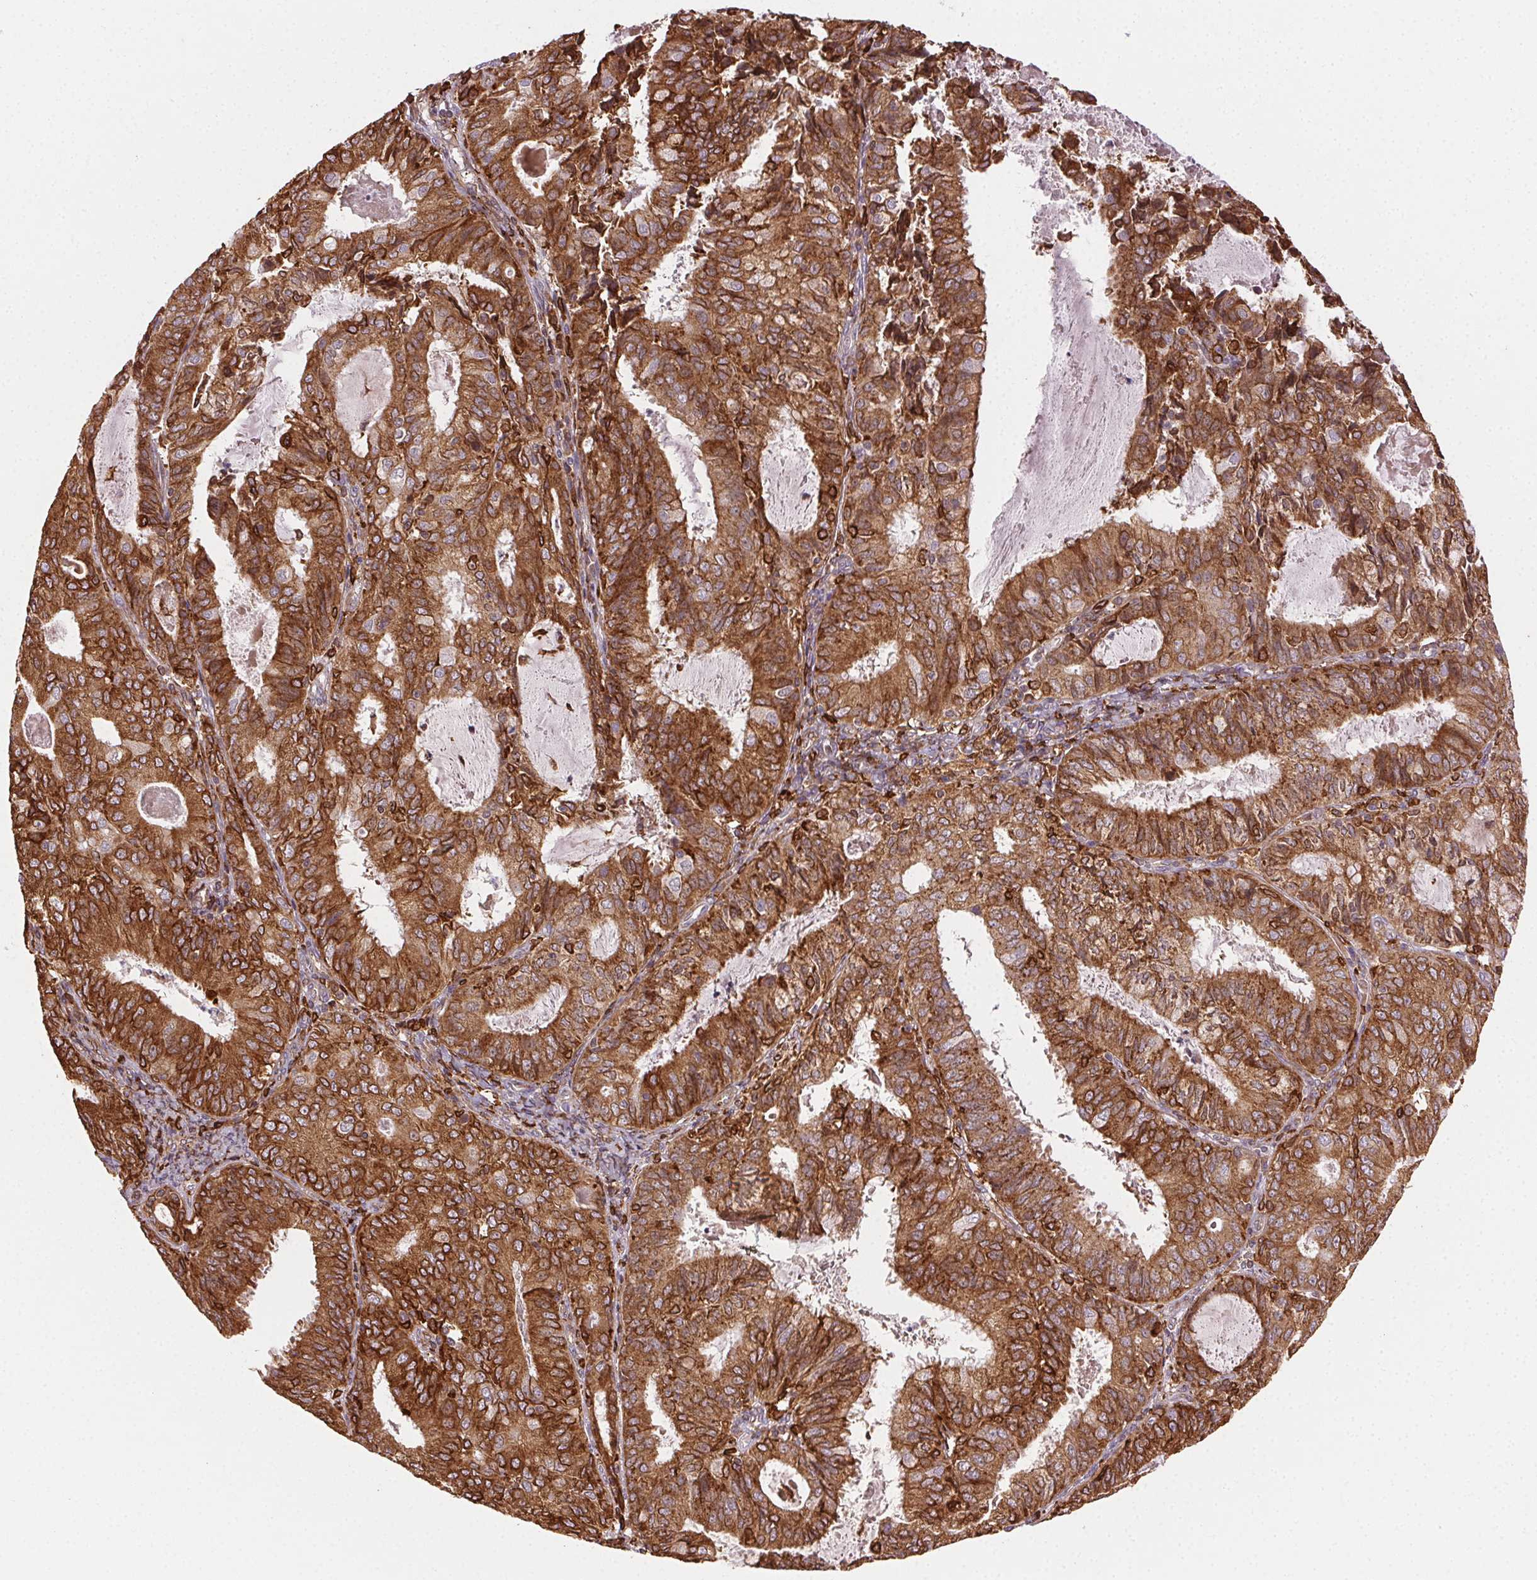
{"staining": {"intensity": "strong", "quantity": ">75%", "location": "cytoplasmic/membranous"}, "tissue": "endometrial cancer", "cell_type": "Tumor cells", "image_type": "cancer", "snomed": [{"axis": "morphology", "description": "Adenocarcinoma, NOS"}, {"axis": "topography", "description": "Endometrium"}], "caption": "An image of human endometrial cancer (adenocarcinoma) stained for a protein demonstrates strong cytoplasmic/membranous brown staining in tumor cells. Using DAB (brown) and hematoxylin (blue) stains, captured at high magnification using brightfield microscopy.", "gene": "RNASET2", "patient": {"sex": "female", "age": 57}}